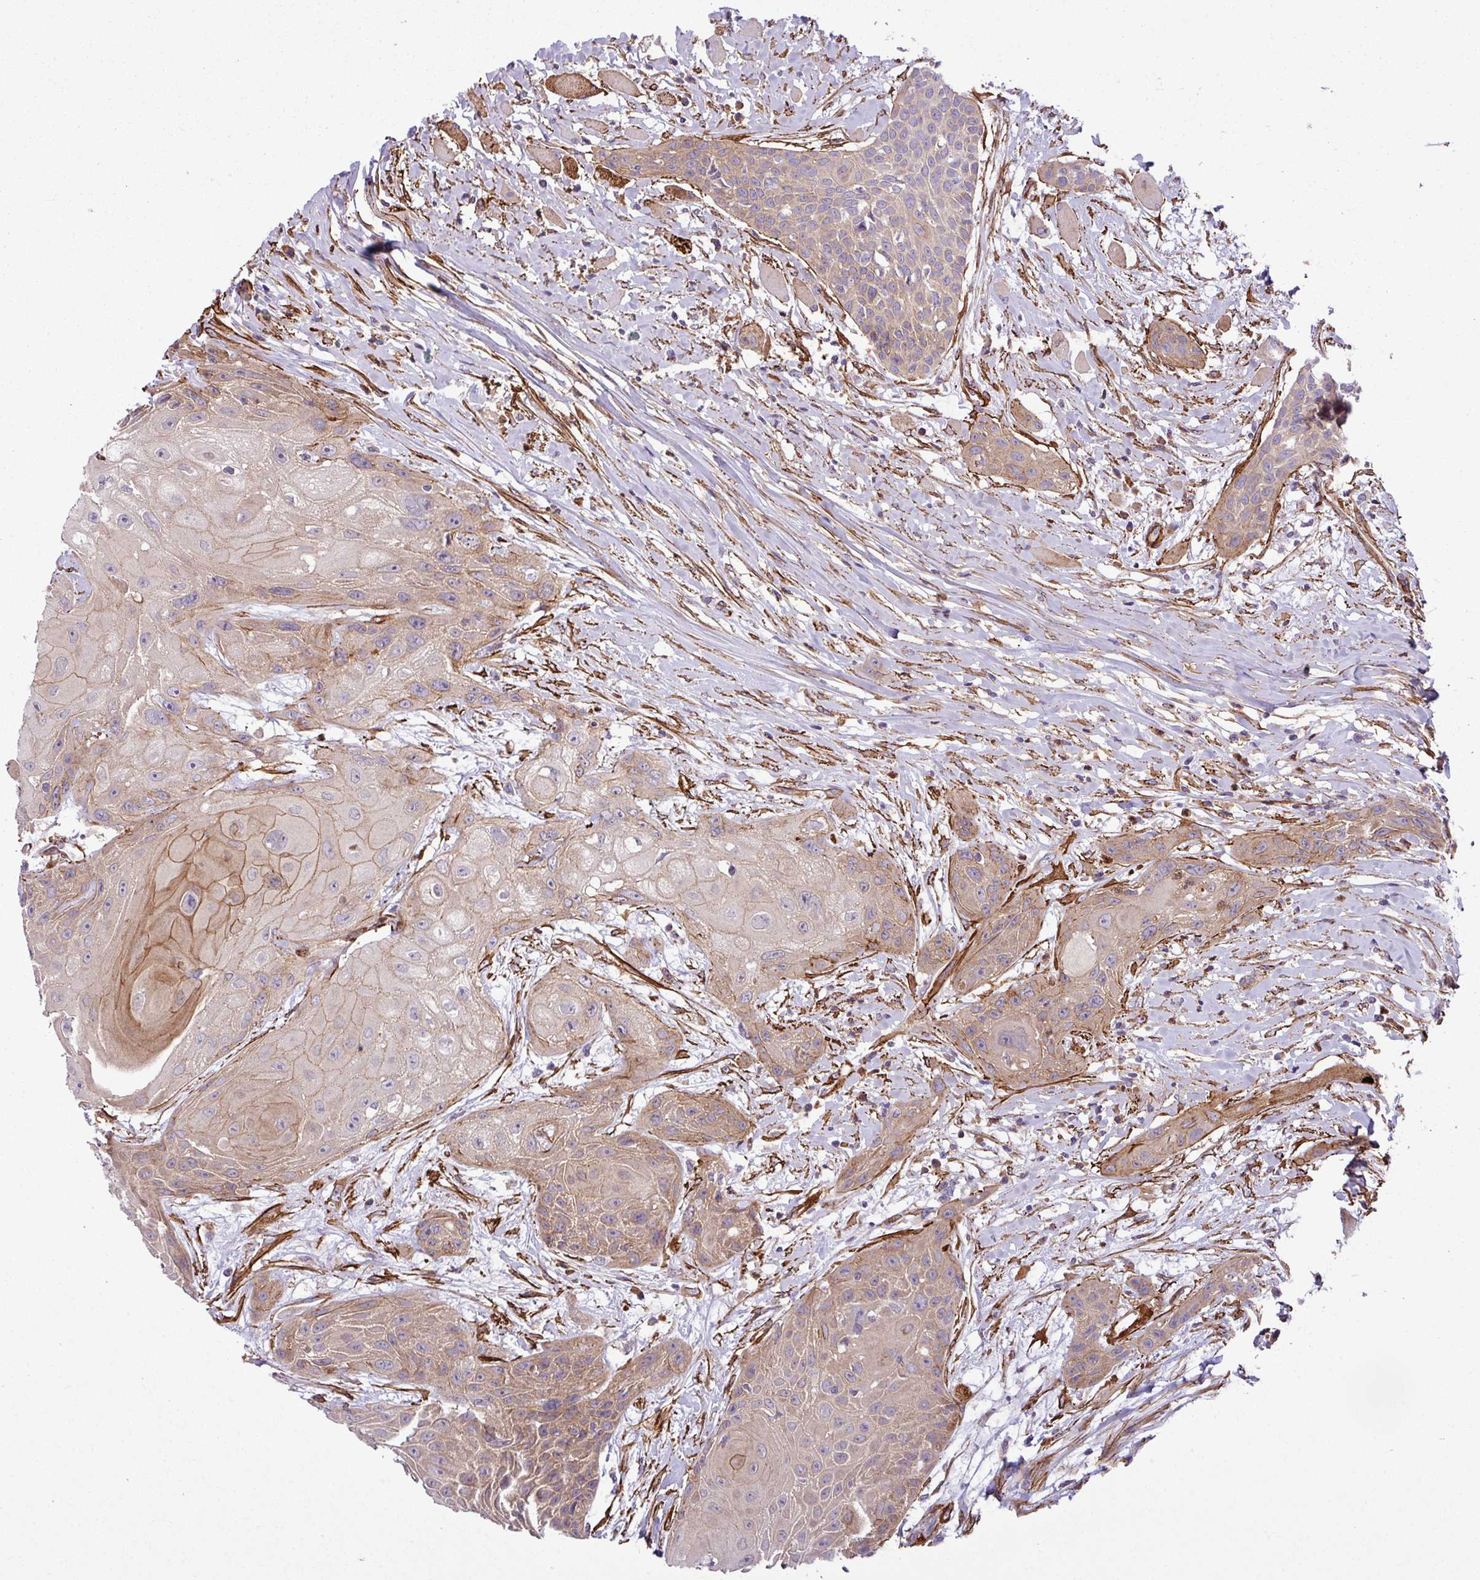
{"staining": {"intensity": "moderate", "quantity": "25%-75%", "location": "cytoplasmic/membranous"}, "tissue": "head and neck cancer", "cell_type": "Tumor cells", "image_type": "cancer", "snomed": [{"axis": "morphology", "description": "Squamous cell carcinoma, NOS"}, {"axis": "topography", "description": "Head-Neck"}], "caption": "Squamous cell carcinoma (head and neck) stained for a protein (brown) reveals moderate cytoplasmic/membranous positive expression in approximately 25%-75% of tumor cells.", "gene": "FAM47E", "patient": {"sex": "female", "age": 73}}